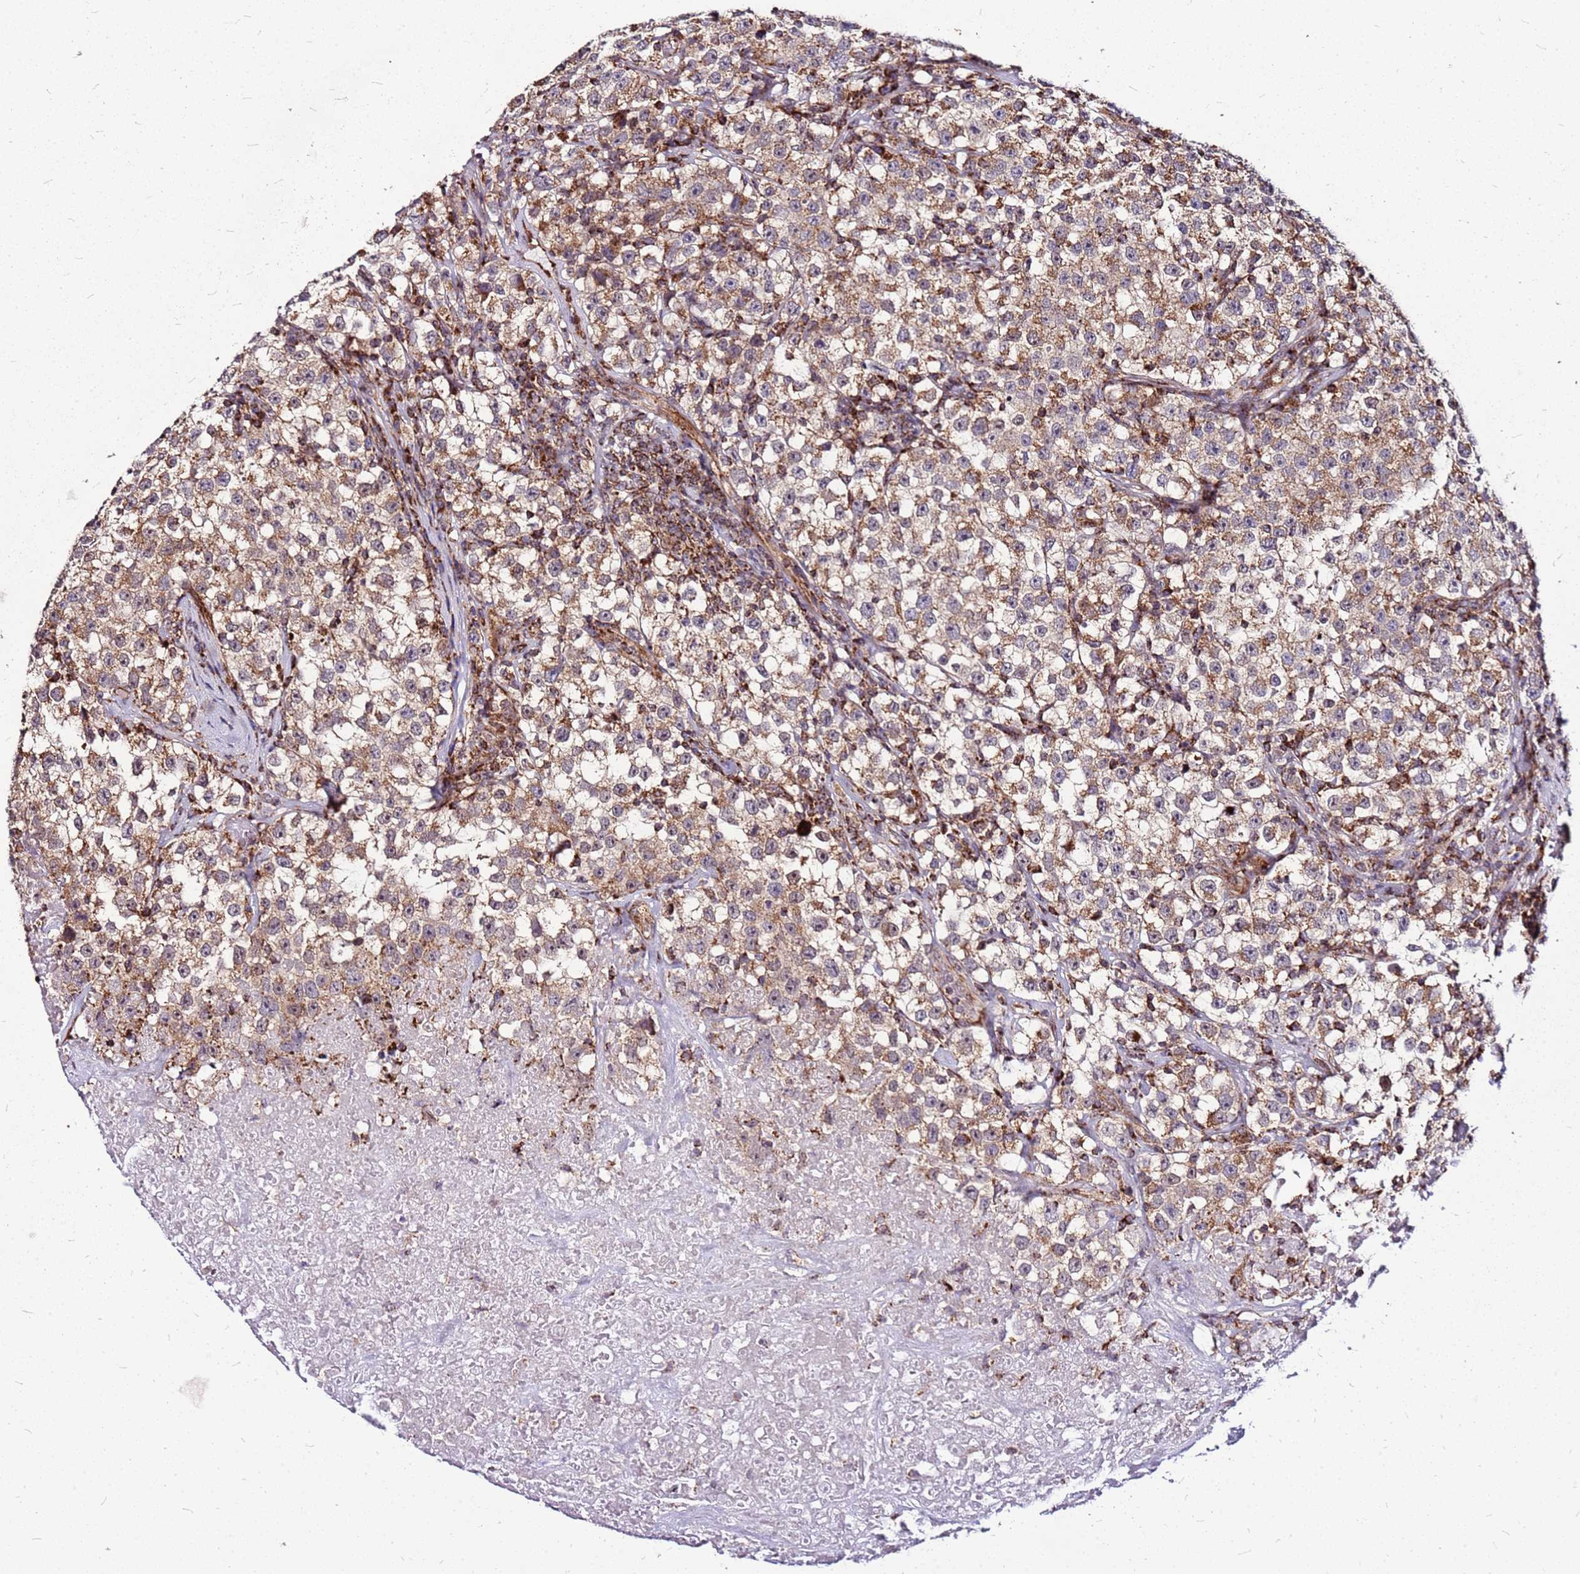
{"staining": {"intensity": "moderate", "quantity": ">75%", "location": "cytoplasmic/membranous"}, "tissue": "testis cancer", "cell_type": "Tumor cells", "image_type": "cancer", "snomed": [{"axis": "morphology", "description": "Seminoma, NOS"}, {"axis": "topography", "description": "Testis"}], "caption": "Tumor cells reveal medium levels of moderate cytoplasmic/membranous staining in about >75% of cells in human testis cancer (seminoma).", "gene": "OR51T1", "patient": {"sex": "male", "age": 22}}